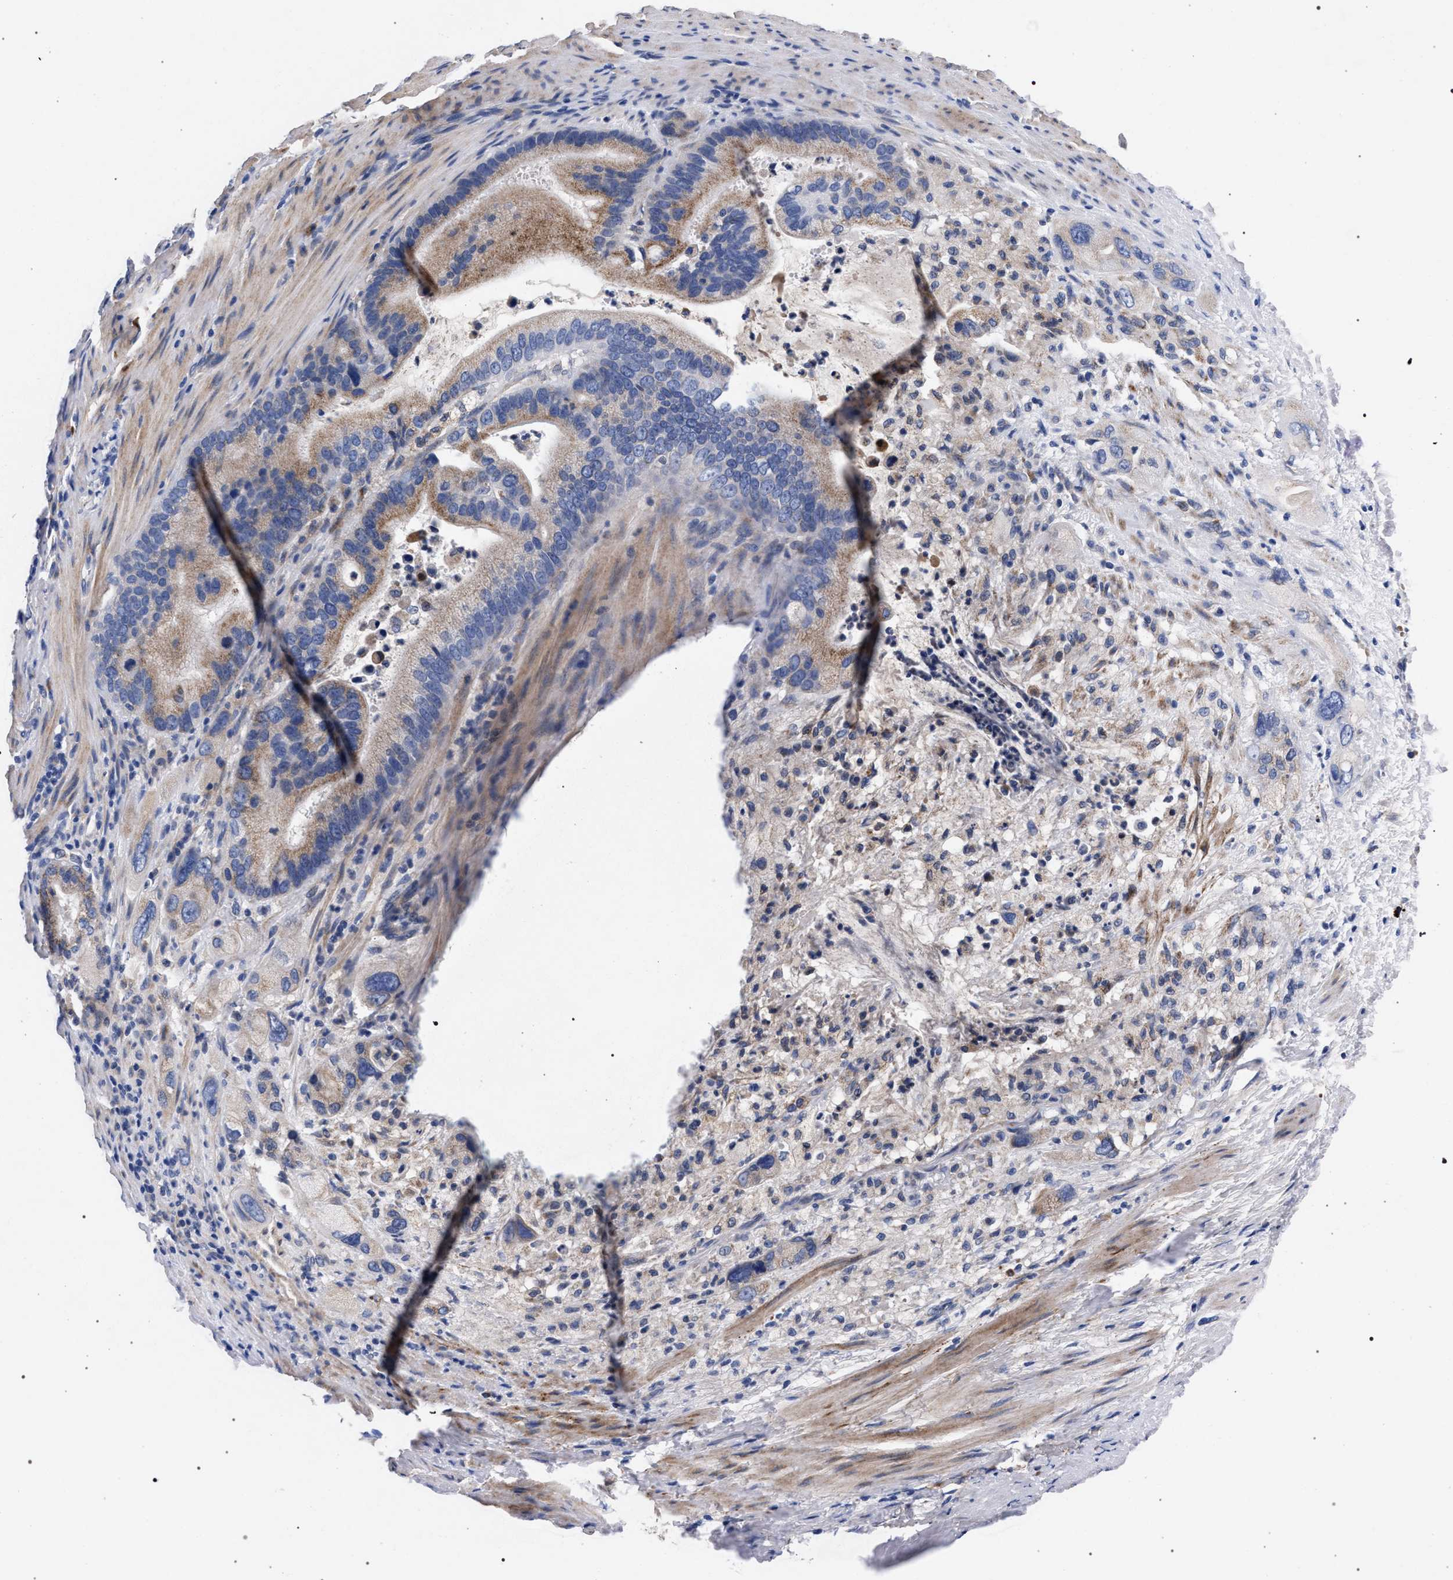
{"staining": {"intensity": "moderate", "quantity": "25%-75%", "location": "cytoplasmic/membranous"}, "tissue": "pancreatic cancer", "cell_type": "Tumor cells", "image_type": "cancer", "snomed": [{"axis": "morphology", "description": "Adenocarcinoma, NOS"}, {"axis": "topography", "description": "Pancreas"}], "caption": "Moderate cytoplasmic/membranous protein staining is identified in about 25%-75% of tumor cells in adenocarcinoma (pancreatic).", "gene": "ACOX1", "patient": {"sex": "male", "age": 69}}